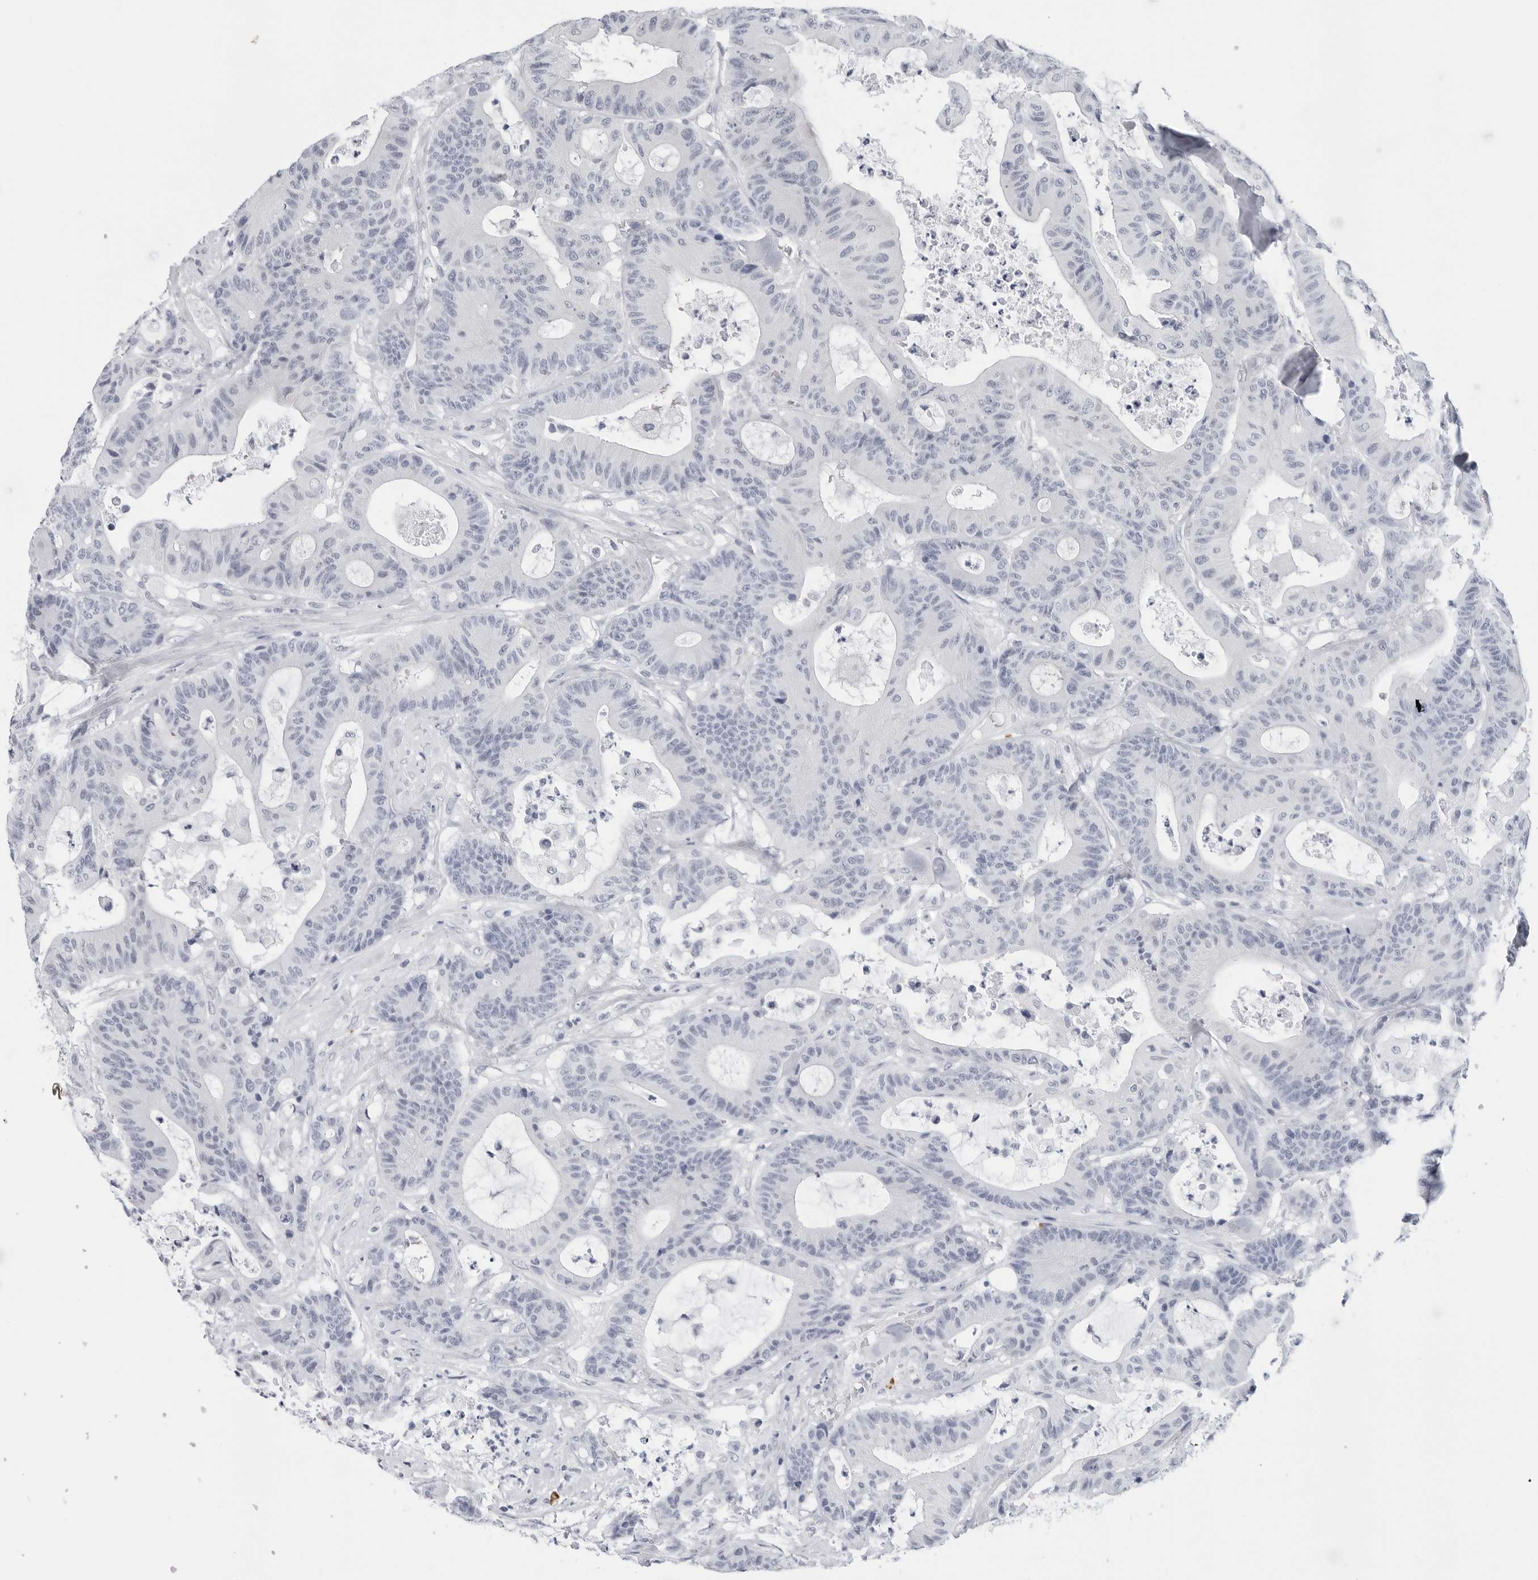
{"staining": {"intensity": "negative", "quantity": "none", "location": "none"}, "tissue": "colorectal cancer", "cell_type": "Tumor cells", "image_type": "cancer", "snomed": [{"axis": "morphology", "description": "Adenocarcinoma, NOS"}, {"axis": "topography", "description": "Colon"}], "caption": "High magnification brightfield microscopy of colorectal adenocarcinoma stained with DAB (brown) and counterstained with hematoxylin (blue): tumor cells show no significant expression.", "gene": "HSPB7", "patient": {"sex": "female", "age": 84}}